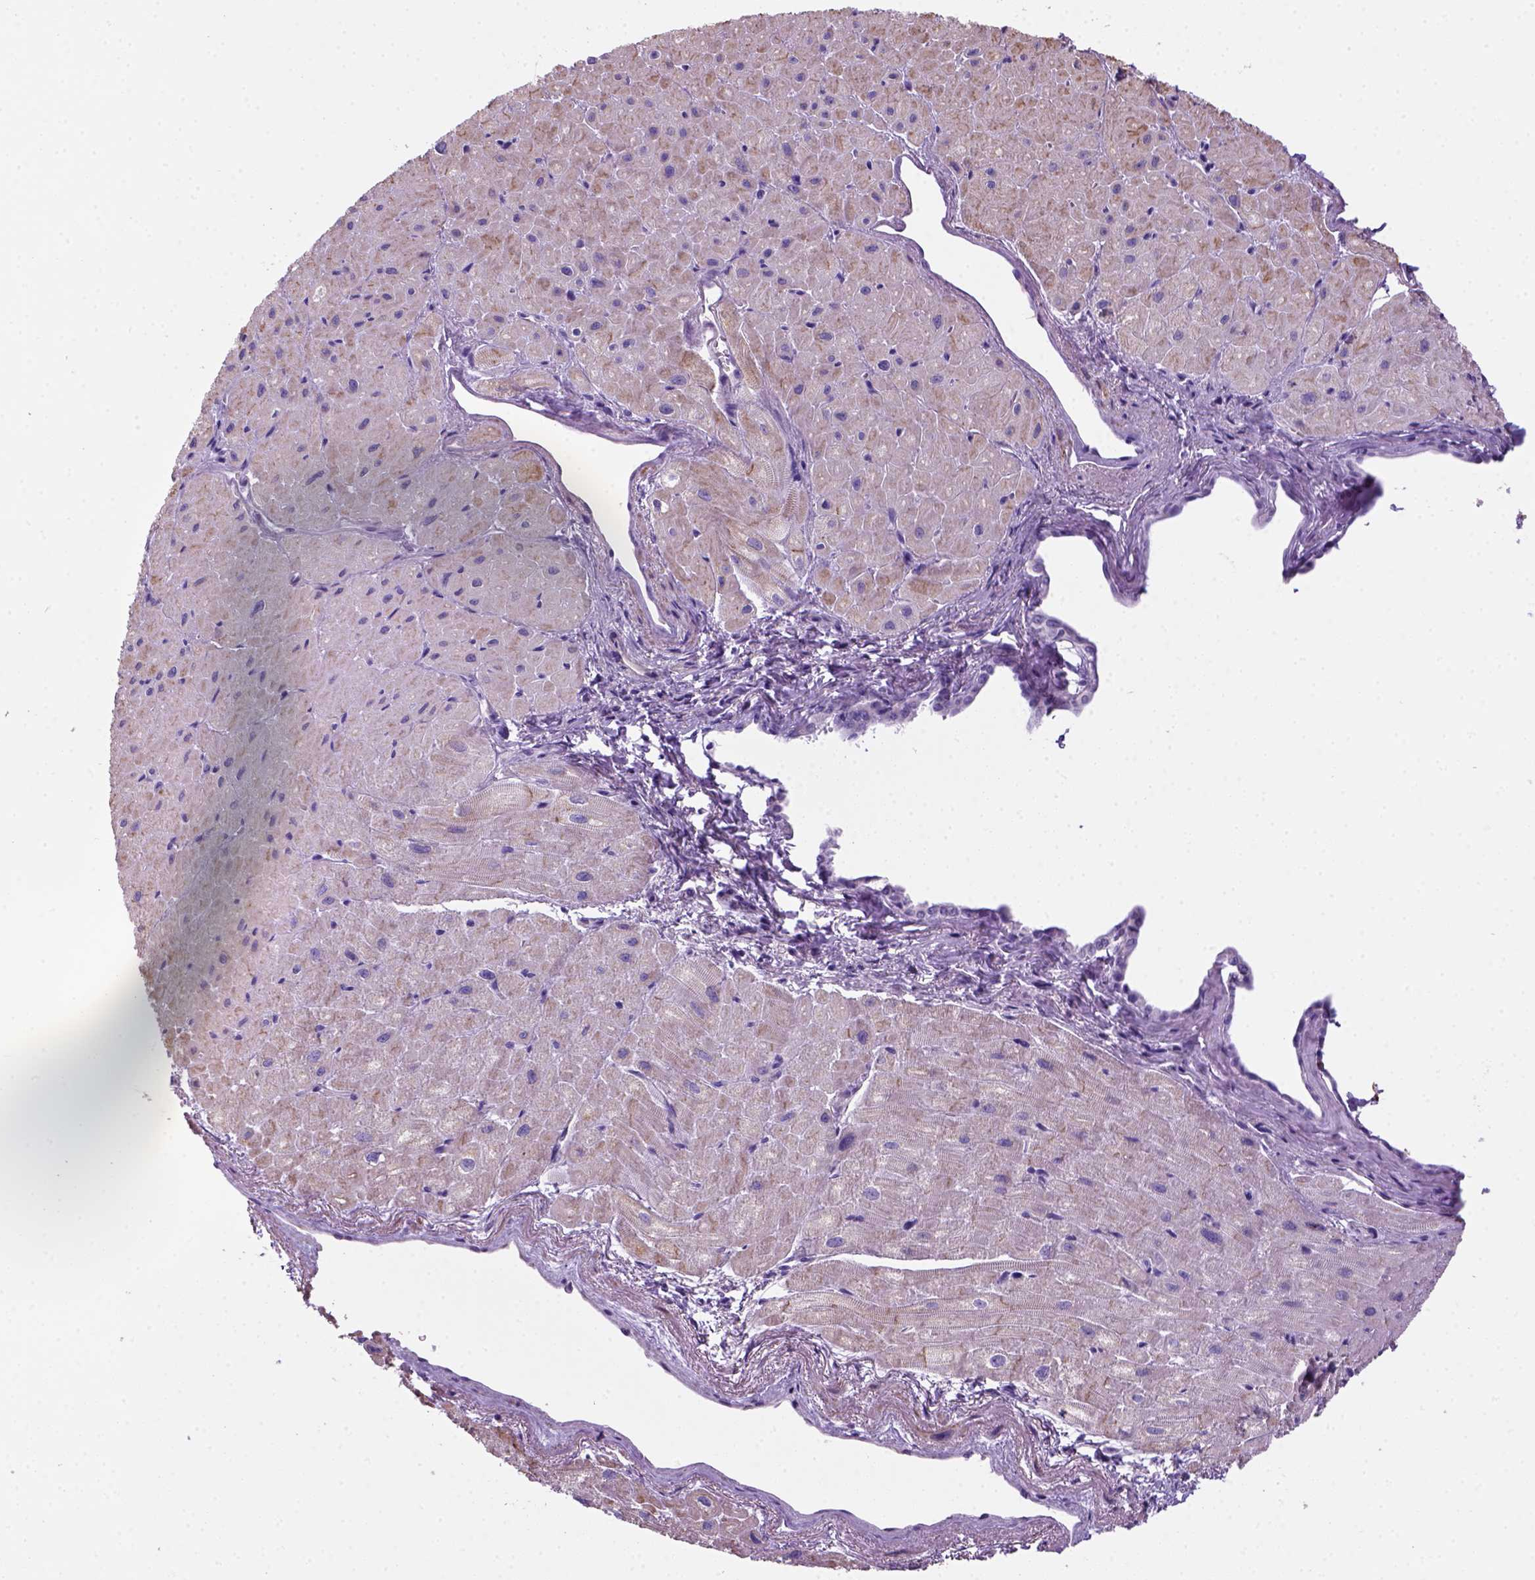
{"staining": {"intensity": "negative", "quantity": "none", "location": "none"}, "tissue": "heart muscle", "cell_type": "Cardiomyocytes", "image_type": "normal", "snomed": [{"axis": "morphology", "description": "Normal tissue, NOS"}, {"axis": "topography", "description": "Heart"}], "caption": "DAB (3,3'-diaminobenzidine) immunohistochemical staining of unremarkable human heart muscle exhibits no significant expression in cardiomyocytes. (IHC, brightfield microscopy, high magnification).", "gene": "ARHGEF33", "patient": {"sex": "male", "age": 62}}